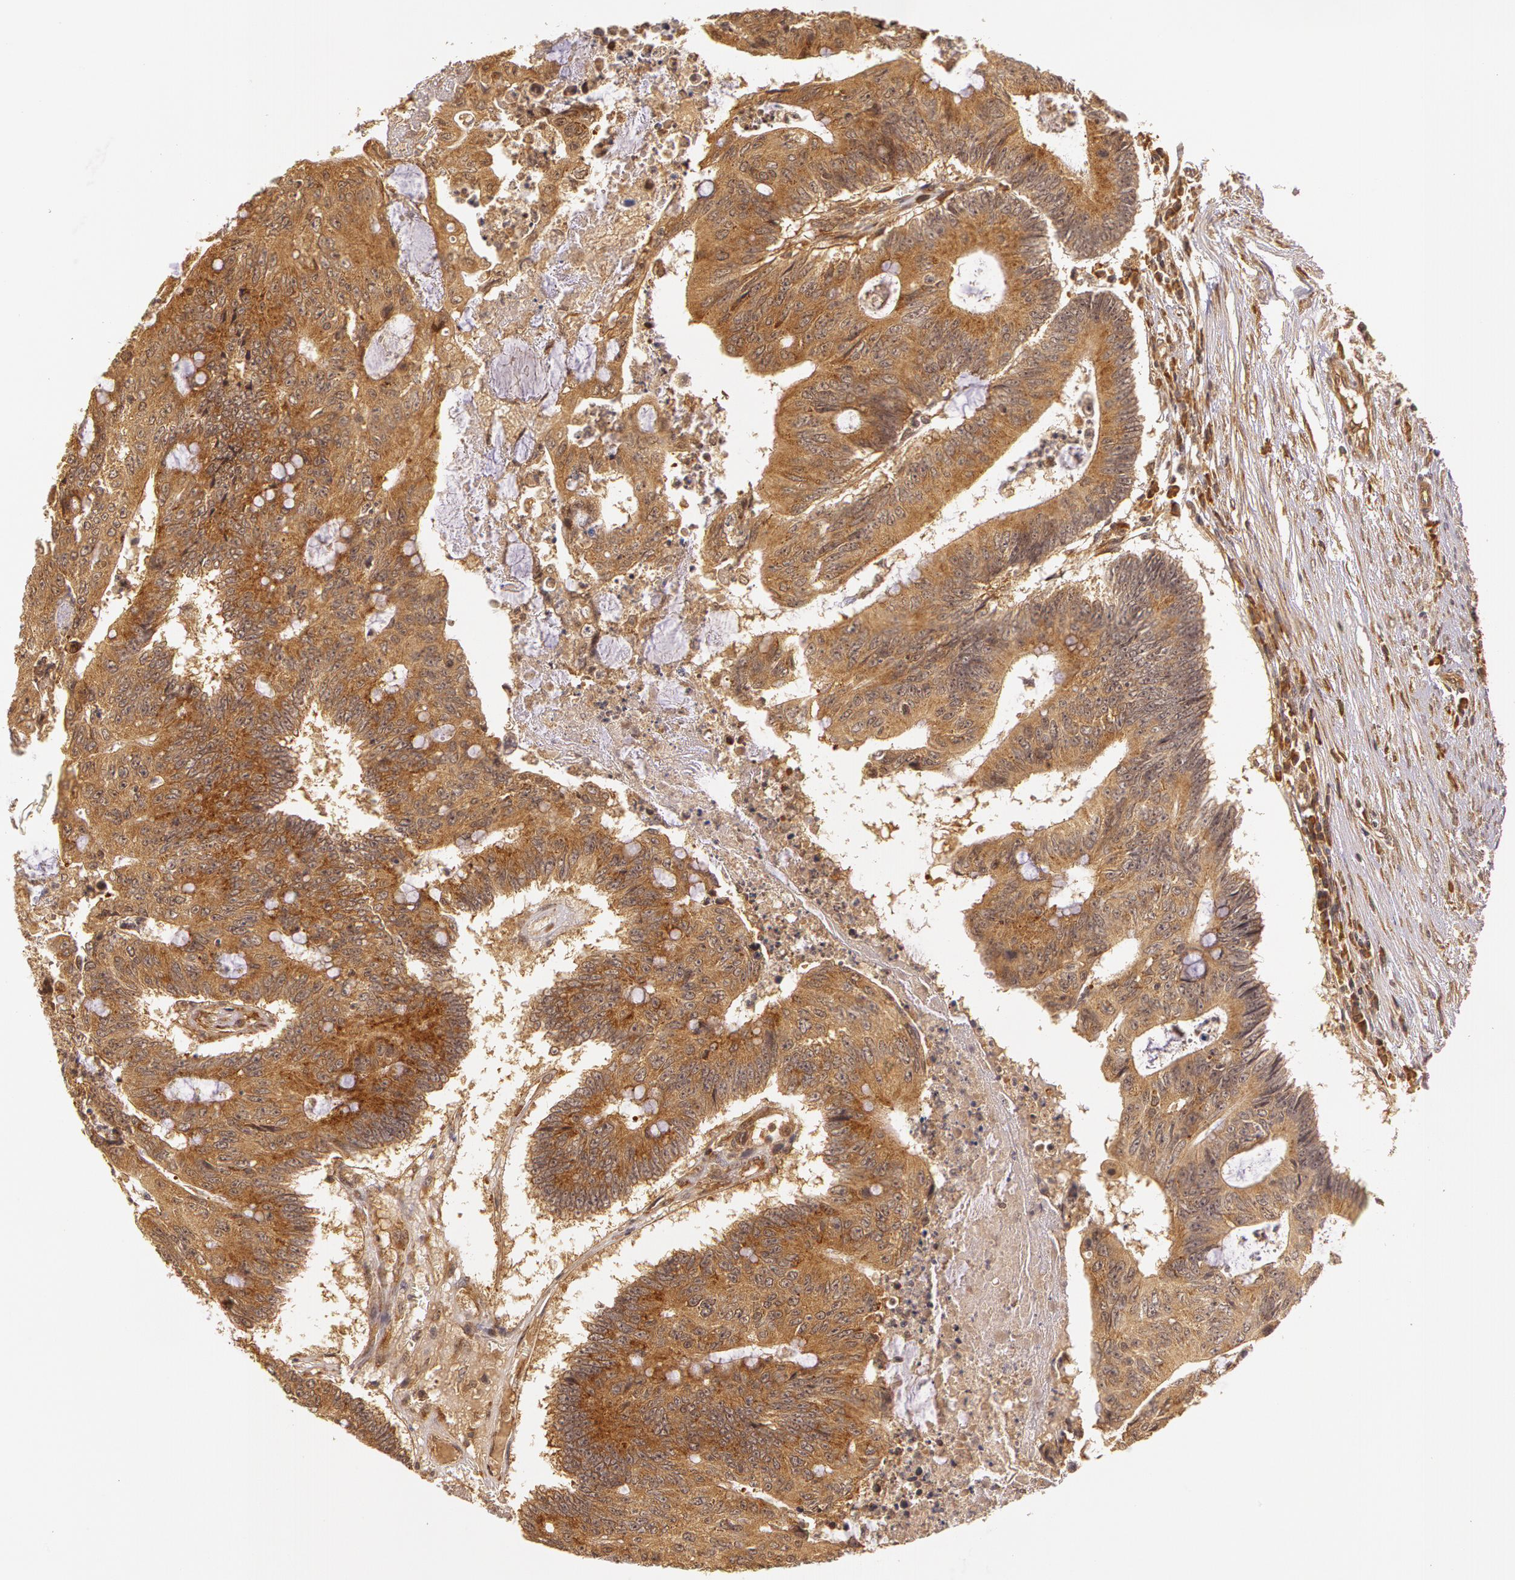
{"staining": {"intensity": "moderate", "quantity": ">75%", "location": "cytoplasmic/membranous"}, "tissue": "colorectal cancer", "cell_type": "Tumor cells", "image_type": "cancer", "snomed": [{"axis": "morphology", "description": "Adenocarcinoma, NOS"}, {"axis": "topography", "description": "Colon"}], "caption": "The histopathology image displays a brown stain indicating the presence of a protein in the cytoplasmic/membranous of tumor cells in colorectal cancer.", "gene": "ASCC2", "patient": {"sex": "male", "age": 65}}